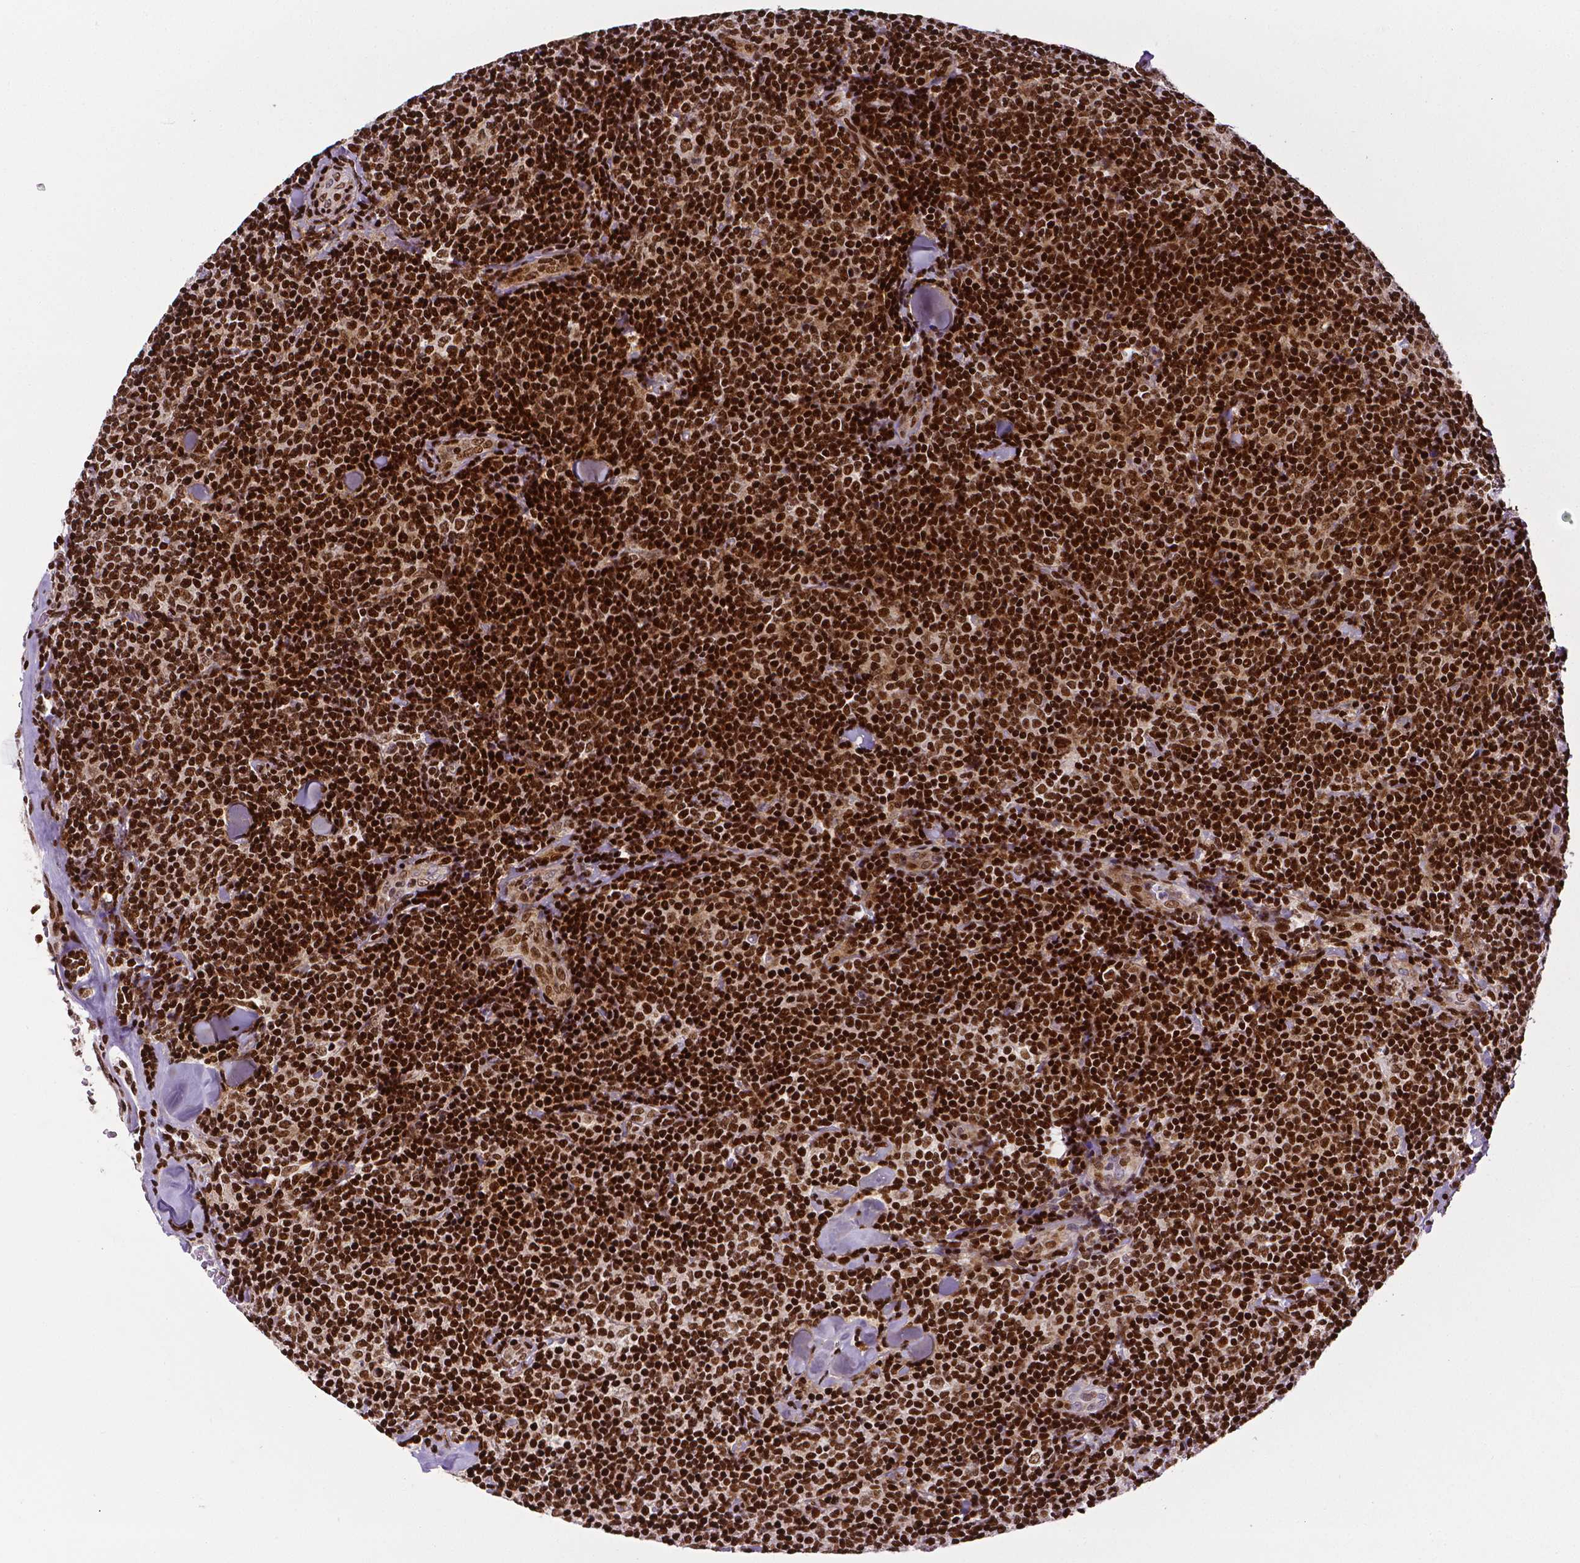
{"staining": {"intensity": "strong", "quantity": ">75%", "location": "nuclear"}, "tissue": "lymphoma", "cell_type": "Tumor cells", "image_type": "cancer", "snomed": [{"axis": "morphology", "description": "Malignant lymphoma, non-Hodgkin's type, Low grade"}, {"axis": "topography", "description": "Lymph node"}], "caption": "This photomicrograph demonstrates immunohistochemistry (IHC) staining of malignant lymphoma, non-Hodgkin's type (low-grade), with high strong nuclear staining in approximately >75% of tumor cells.", "gene": "CTCF", "patient": {"sex": "female", "age": 56}}